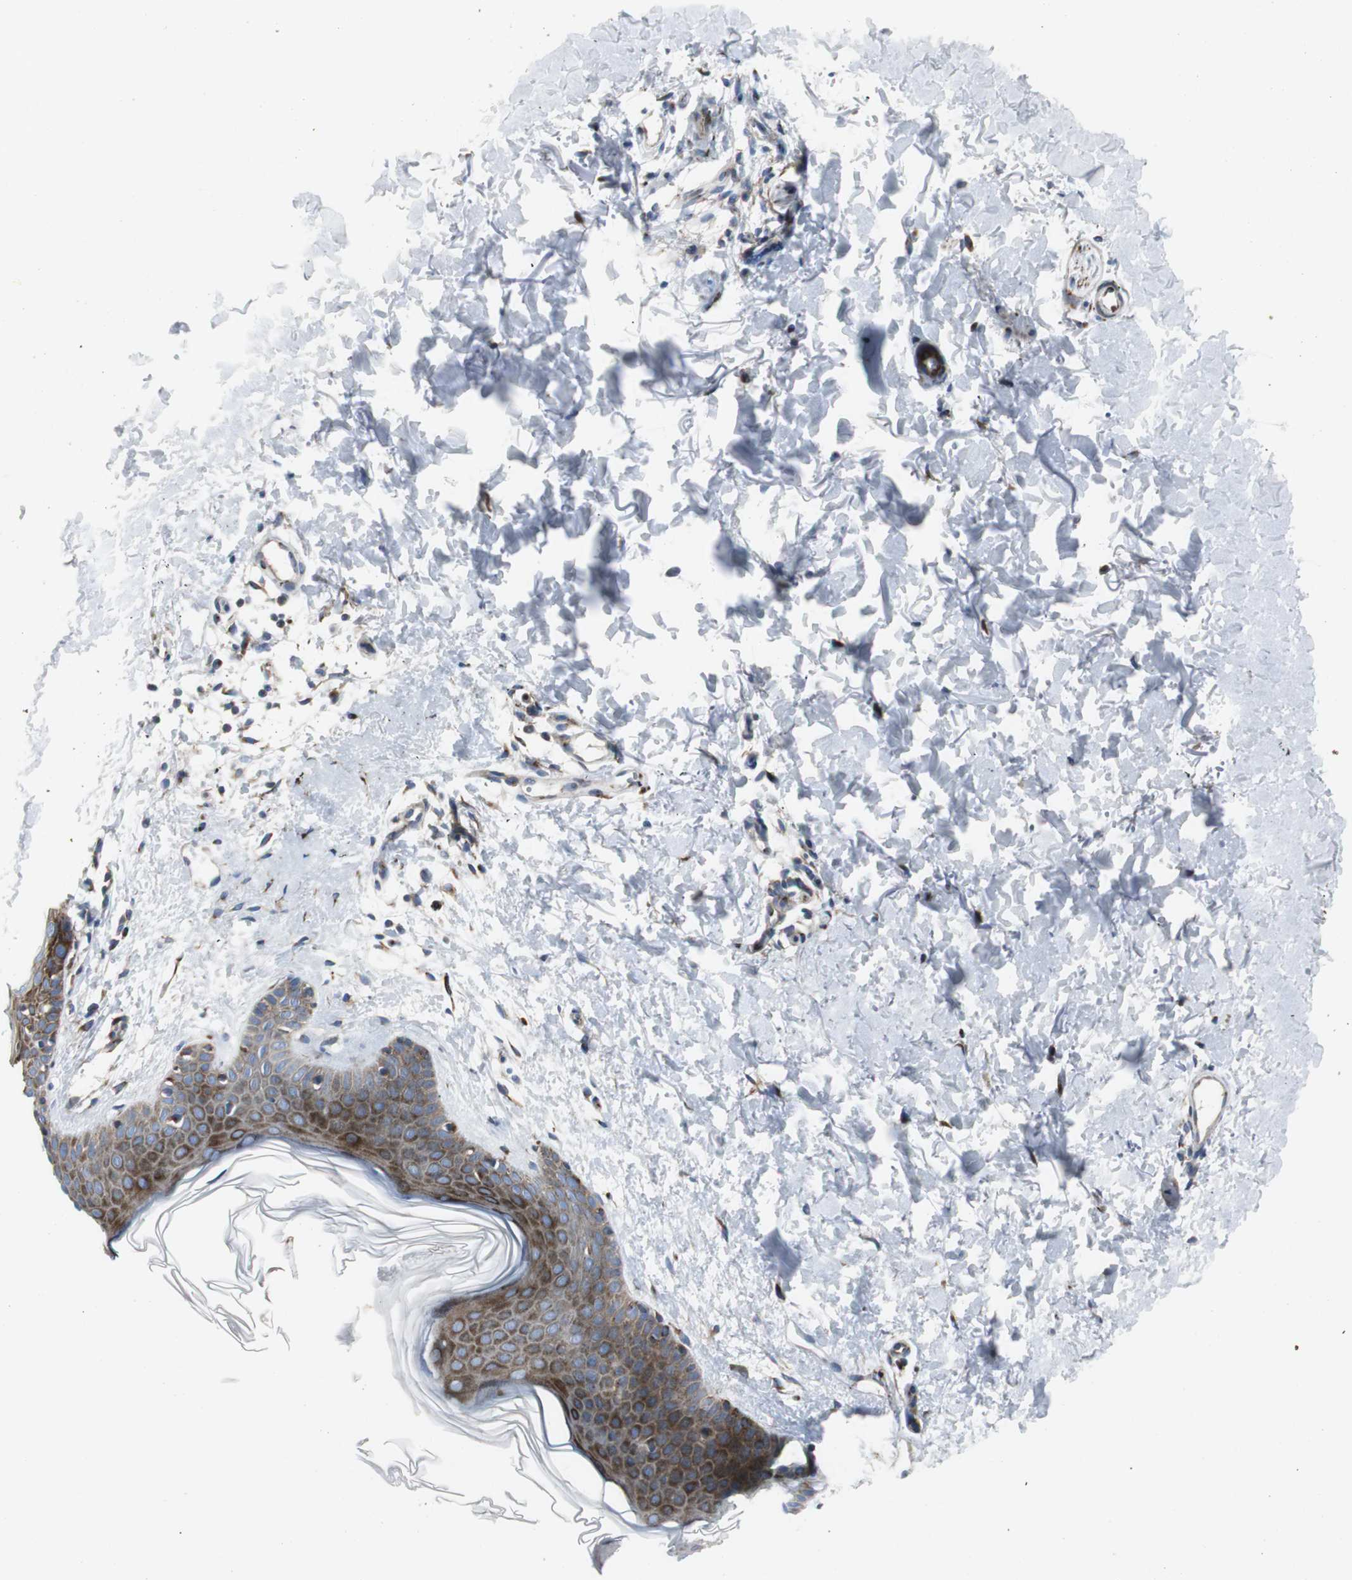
{"staining": {"intensity": "moderate", "quantity": ">75%", "location": "cytoplasmic/membranous"}, "tissue": "skin", "cell_type": "Fibroblasts", "image_type": "normal", "snomed": [{"axis": "morphology", "description": "Normal tissue, NOS"}, {"axis": "topography", "description": "Skin"}], "caption": "Immunohistochemical staining of benign skin reveals medium levels of moderate cytoplasmic/membranous staining in approximately >75% of fibroblasts.", "gene": "BBC3", "patient": {"sex": "female", "age": 56}}